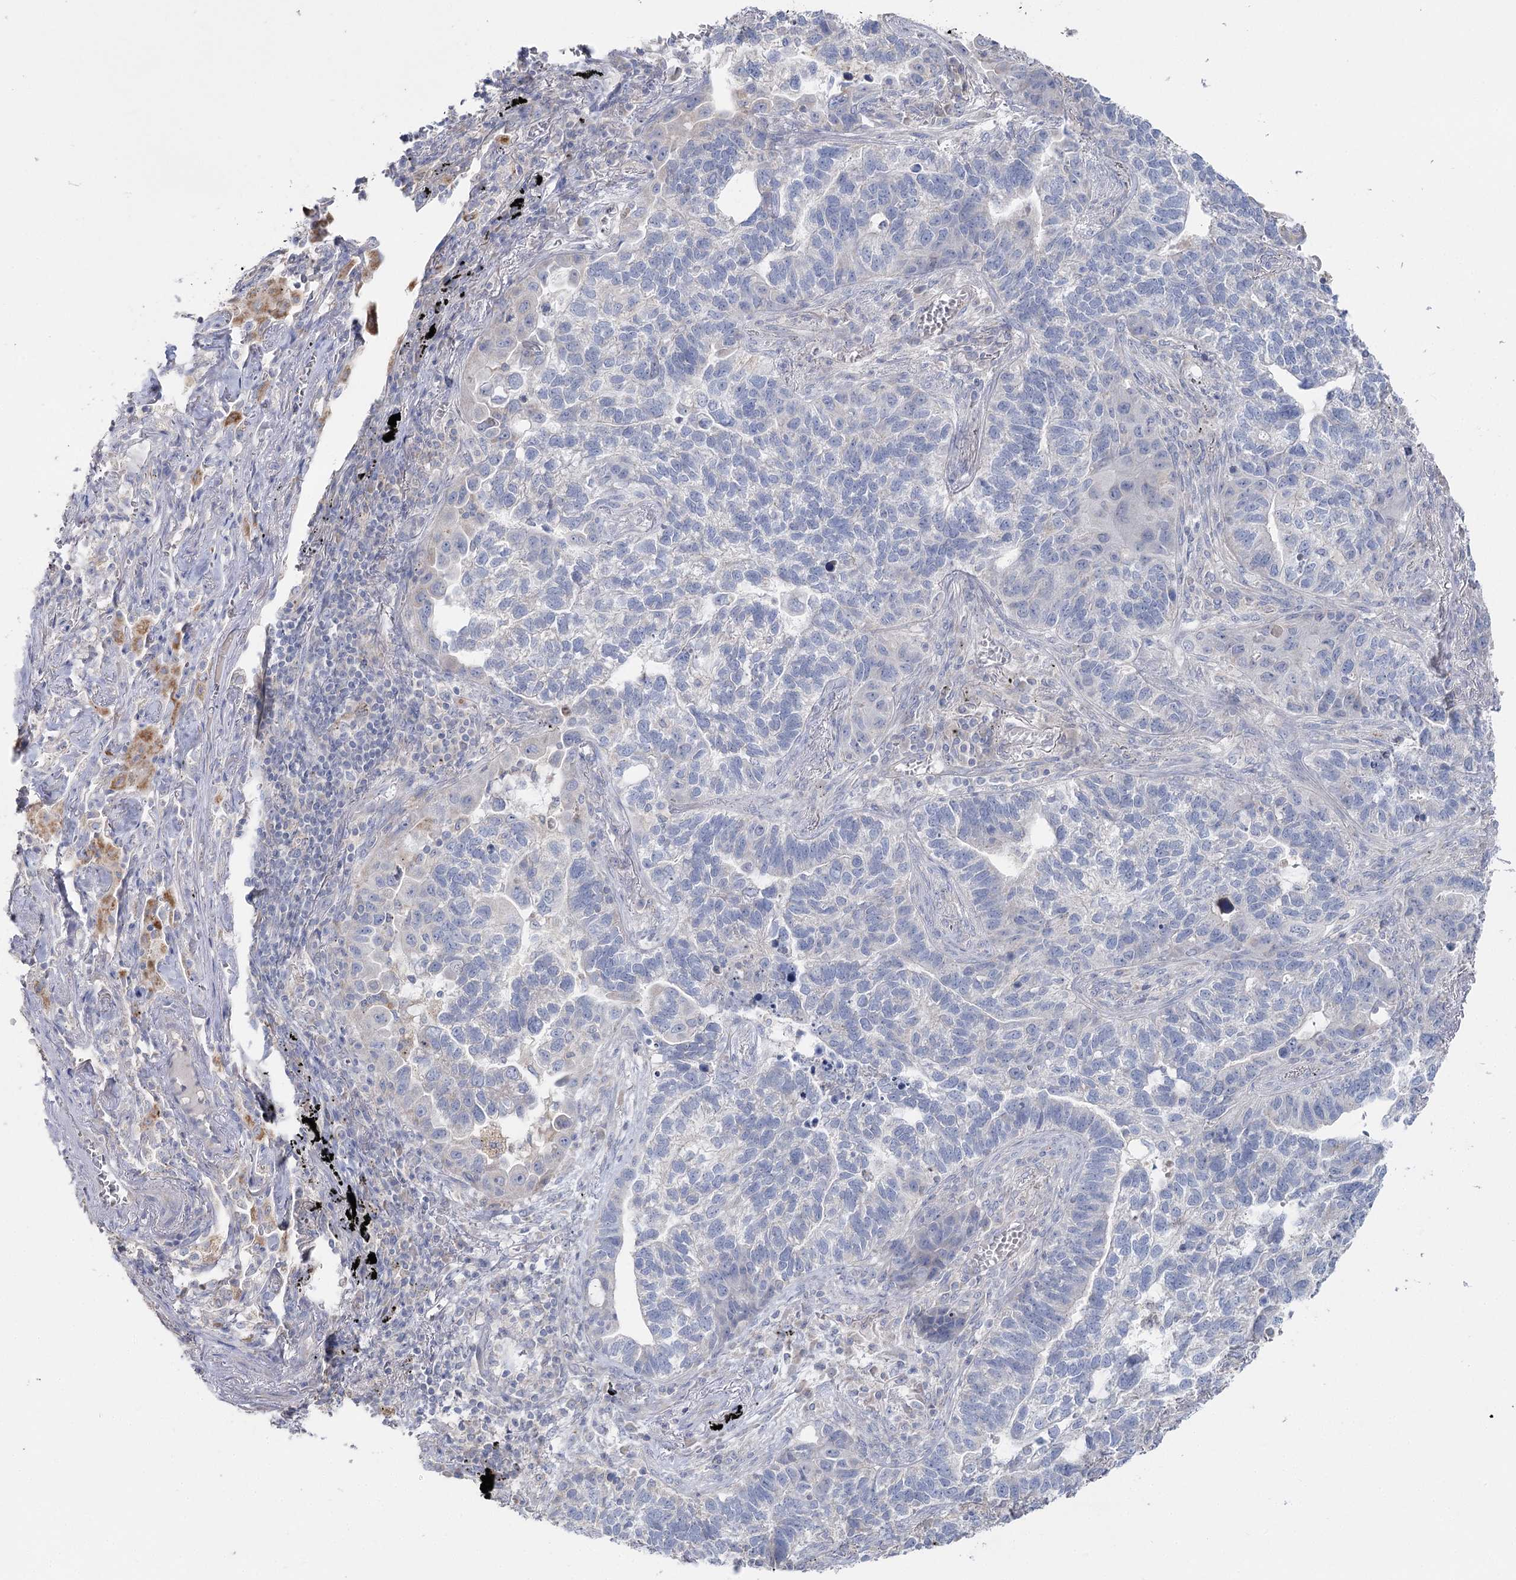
{"staining": {"intensity": "negative", "quantity": "none", "location": "none"}, "tissue": "lung cancer", "cell_type": "Tumor cells", "image_type": "cancer", "snomed": [{"axis": "morphology", "description": "Adenocarcinoma, NOS"}, {"axis": "topography", "description": "Lung"}], "caption": "Lung adenocarcinoma stained for a protein using immunohistochemistry (IHC) exhibits no expression tumor cells.", "gene": "TMEM187", "patient": {"sex": "male", "age": 67}}